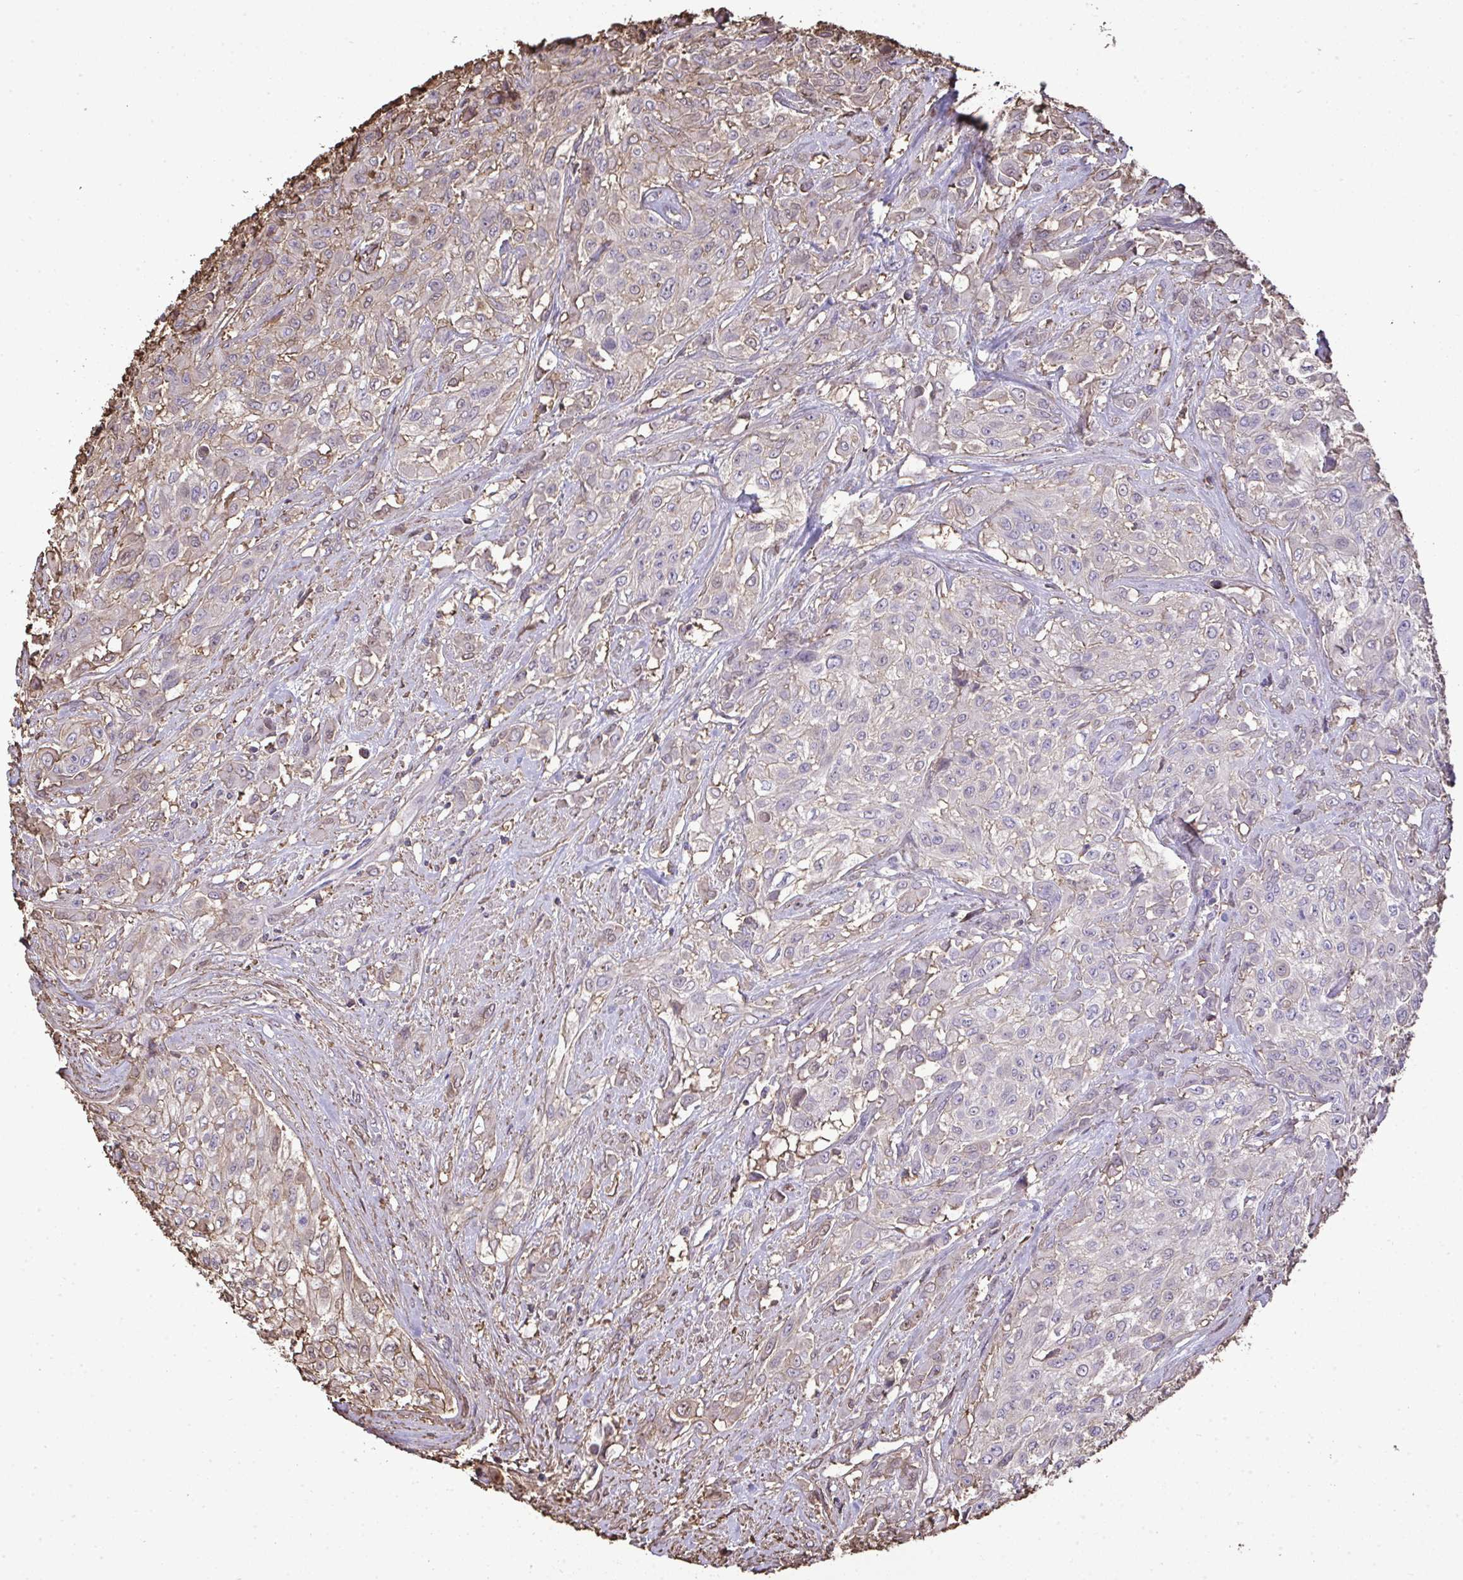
{"staining": {"intensity": "weak", "quantity": "<25%", "location": "cytoplasmic/membranous"}, "tissue": "urothelial cancer", "cell_type": "Tumor cells", "image_type": "cancer", "snomed": [{"axis": "morphology", "description": "Urothelial carcinoma, High grade"}, {"axis": "topography", "description": "Urinary bladder"}], "caption": "Immunohistochemistry (IHC) micrograph of high-grade urothelial carcinoma stained for a protein (brown), which displays no expression in tumor cells. (DAB immunohistochemistry (IHC) with hematoxylin counter stain).", "gene": "ANXA5", "patient": {"sex": "male", "age": 57}}